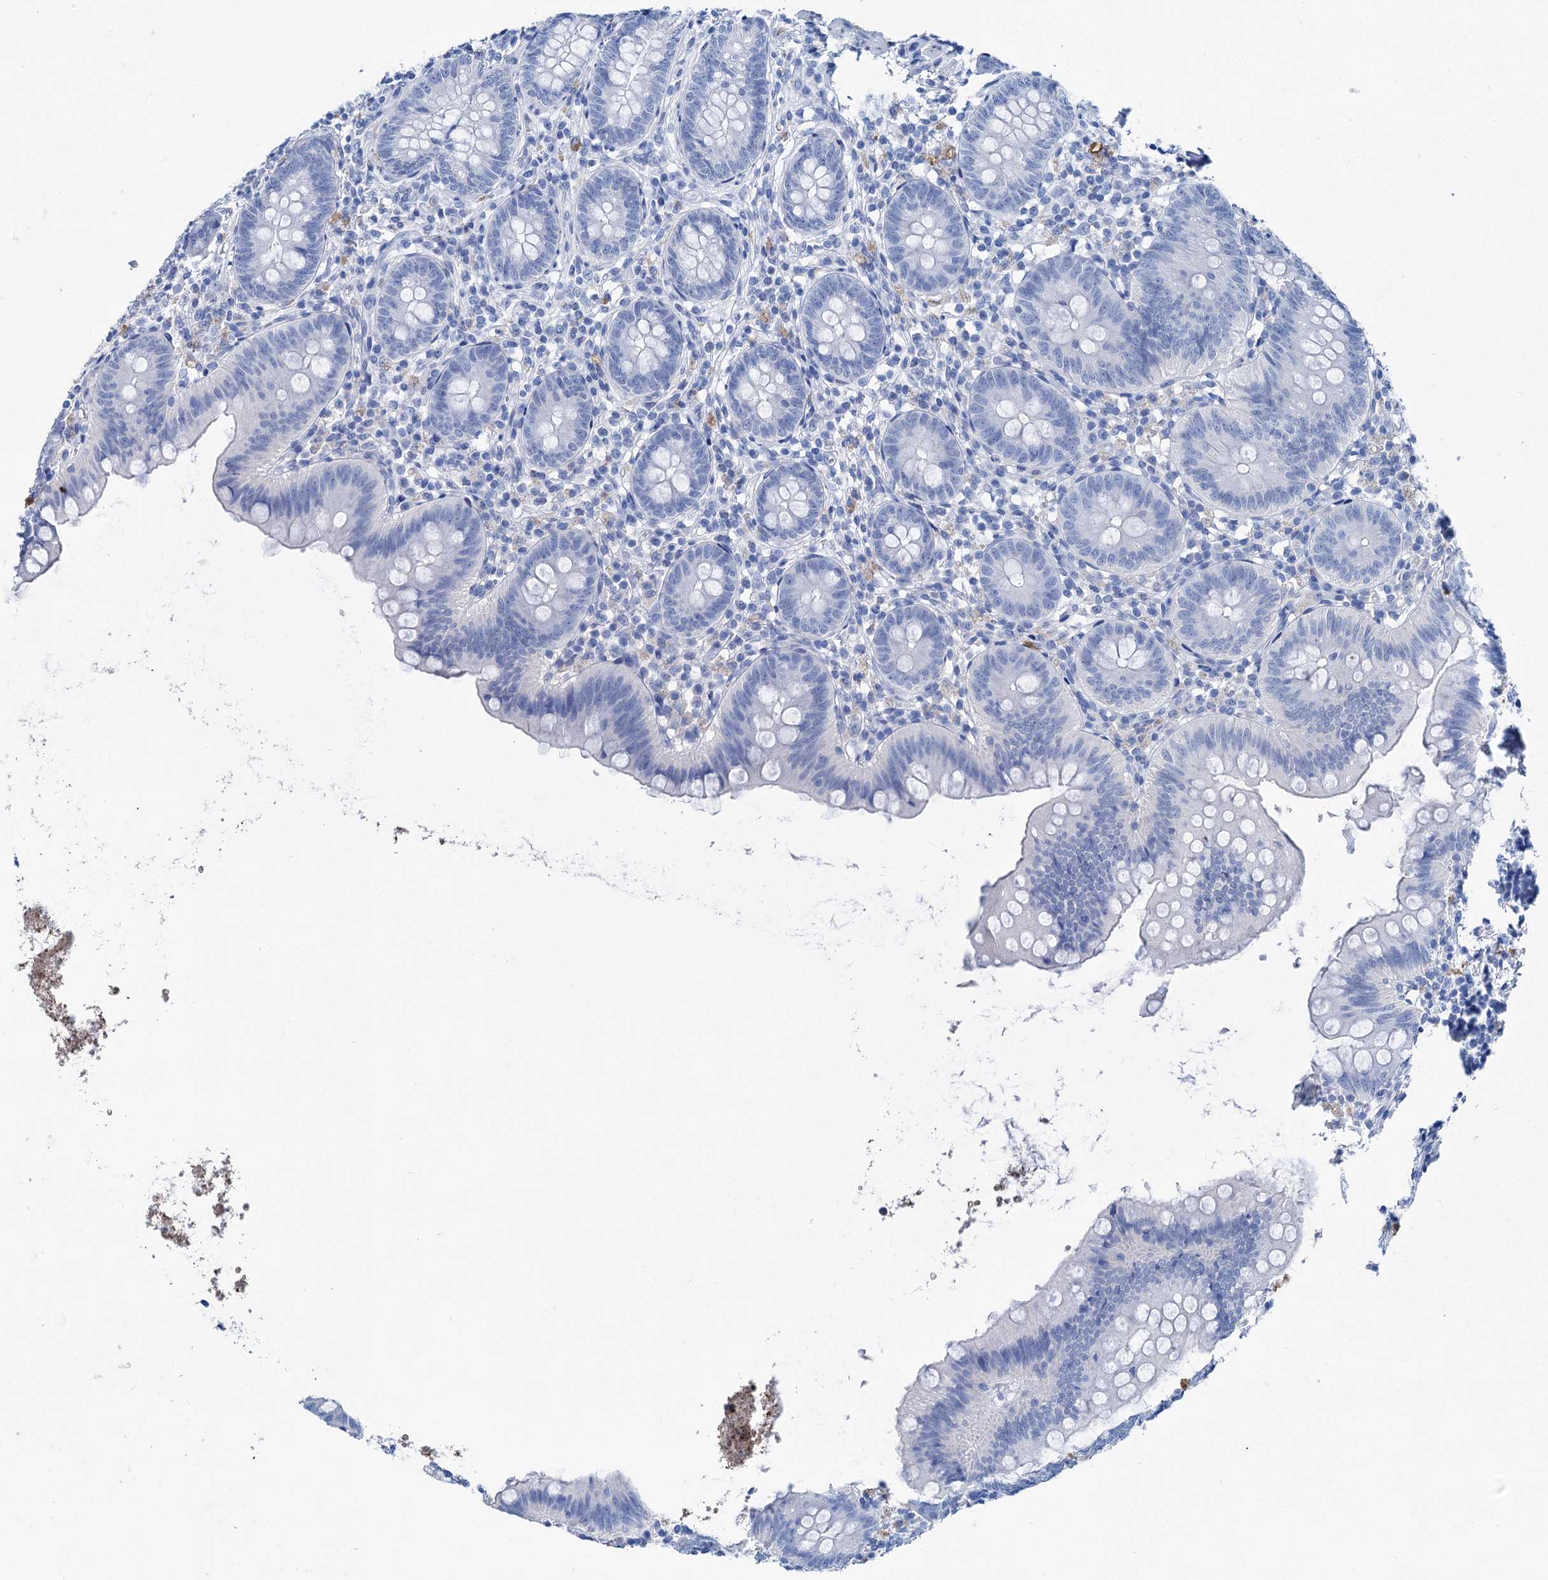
{"staining": {"intensity": "negative", "quantity": "none", "location": "none"}, "tissue": "appendix", "cell_type": "Glandular cells", "image_type": "normal", "snomed": [{"axis": "morphology", "description": "Normal tissue, NOS"}, {"axis": "topography", "description": "Appendix"}], "caption": "An immunohistochemistry (IHC) image of unremarkable appendix is shown. There is no staining in glandular cells of appendix.", "gene": "BRINP1", "patient": {"sex": "female", "age": 62}}